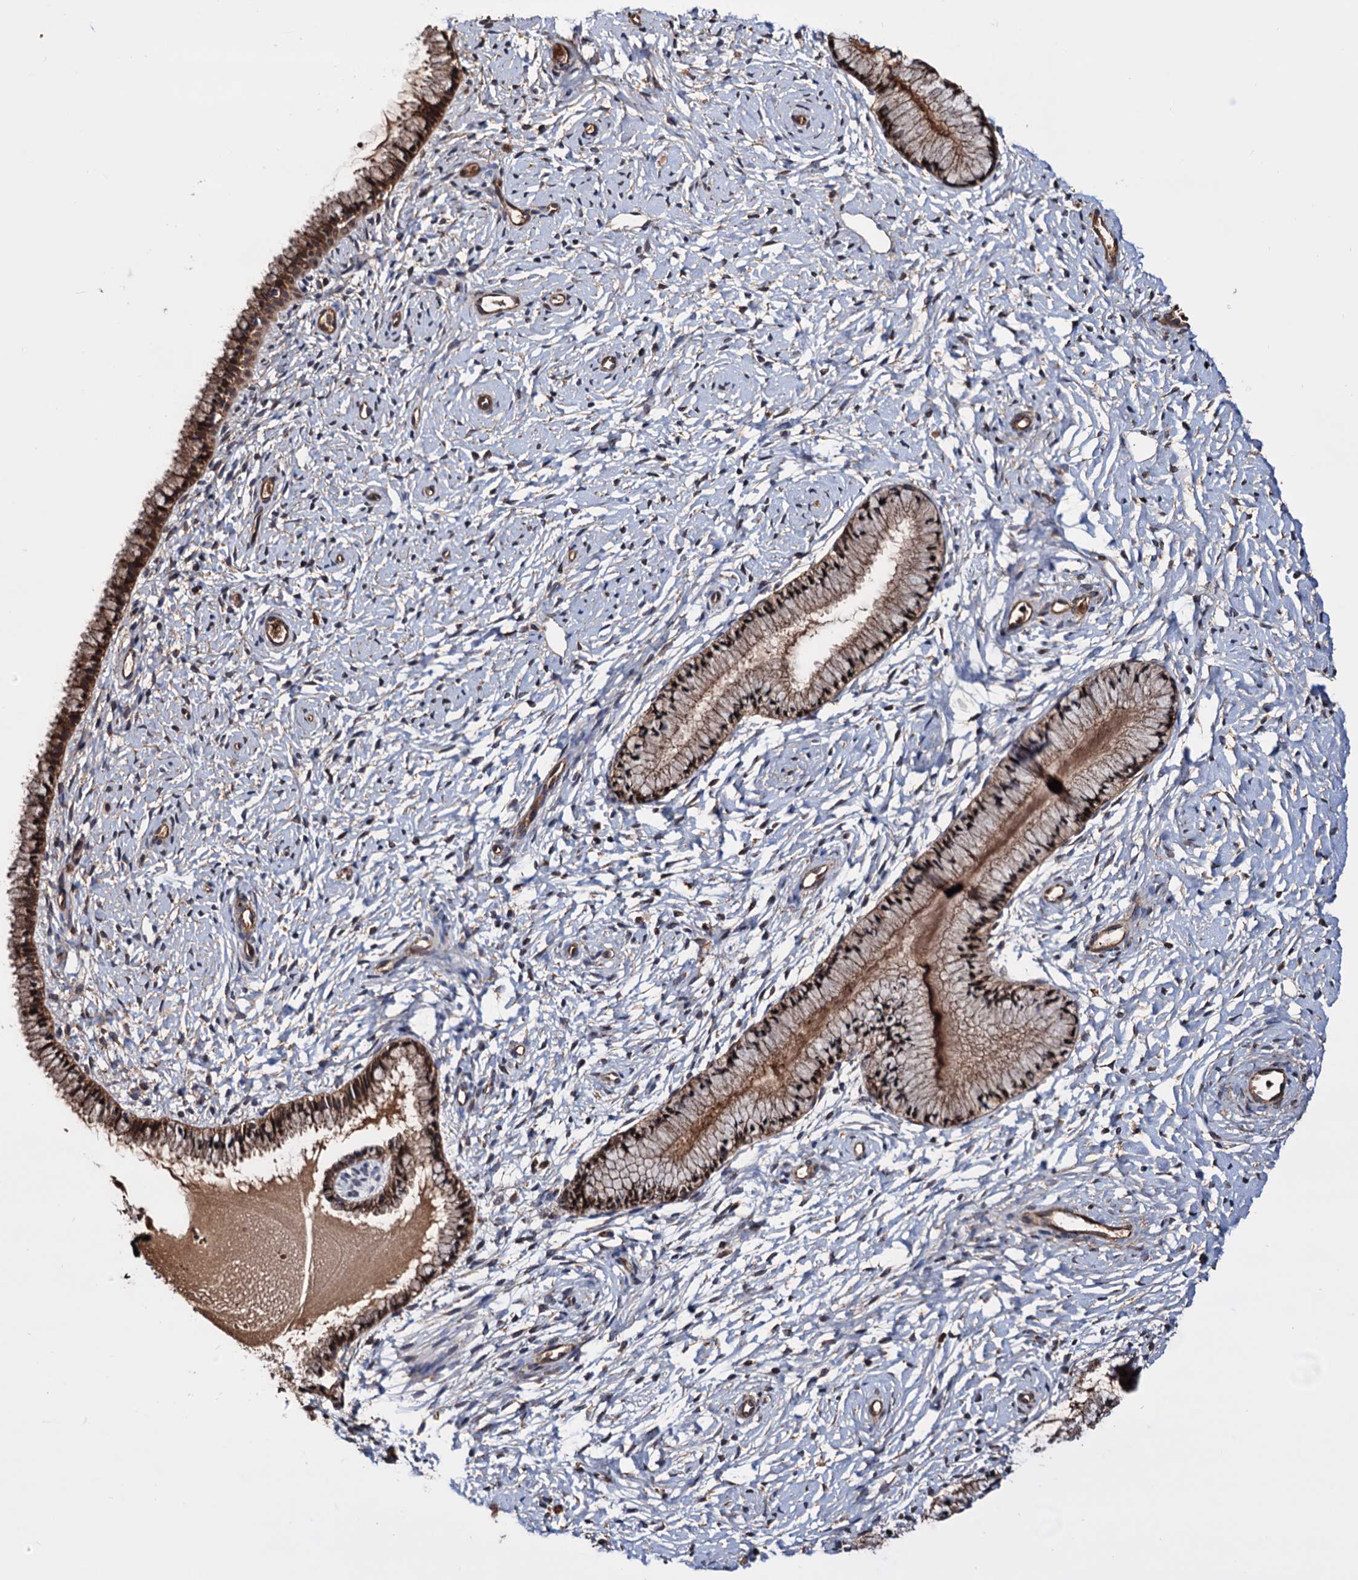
{"staining": {"intensity": "moderate", "quantity": ">75%", "location": "cytoplasmic/membranous"}, "tissue": "cervix", "cell_type": "Glandular cells", "image_type": "normal", "snomed": [{"axis": "morphology", "description": "Normal tissue, NOS"}, {"axis": "topography", "description": "Cervix"}], "caption": "Immunohistochemical staining of benign cervix shows moderate cytoplasmic/membranous protein staining in about >75% of glandular cells.", "gene": "MRPL42", "patient": {"sex": "female", "age": 33}}